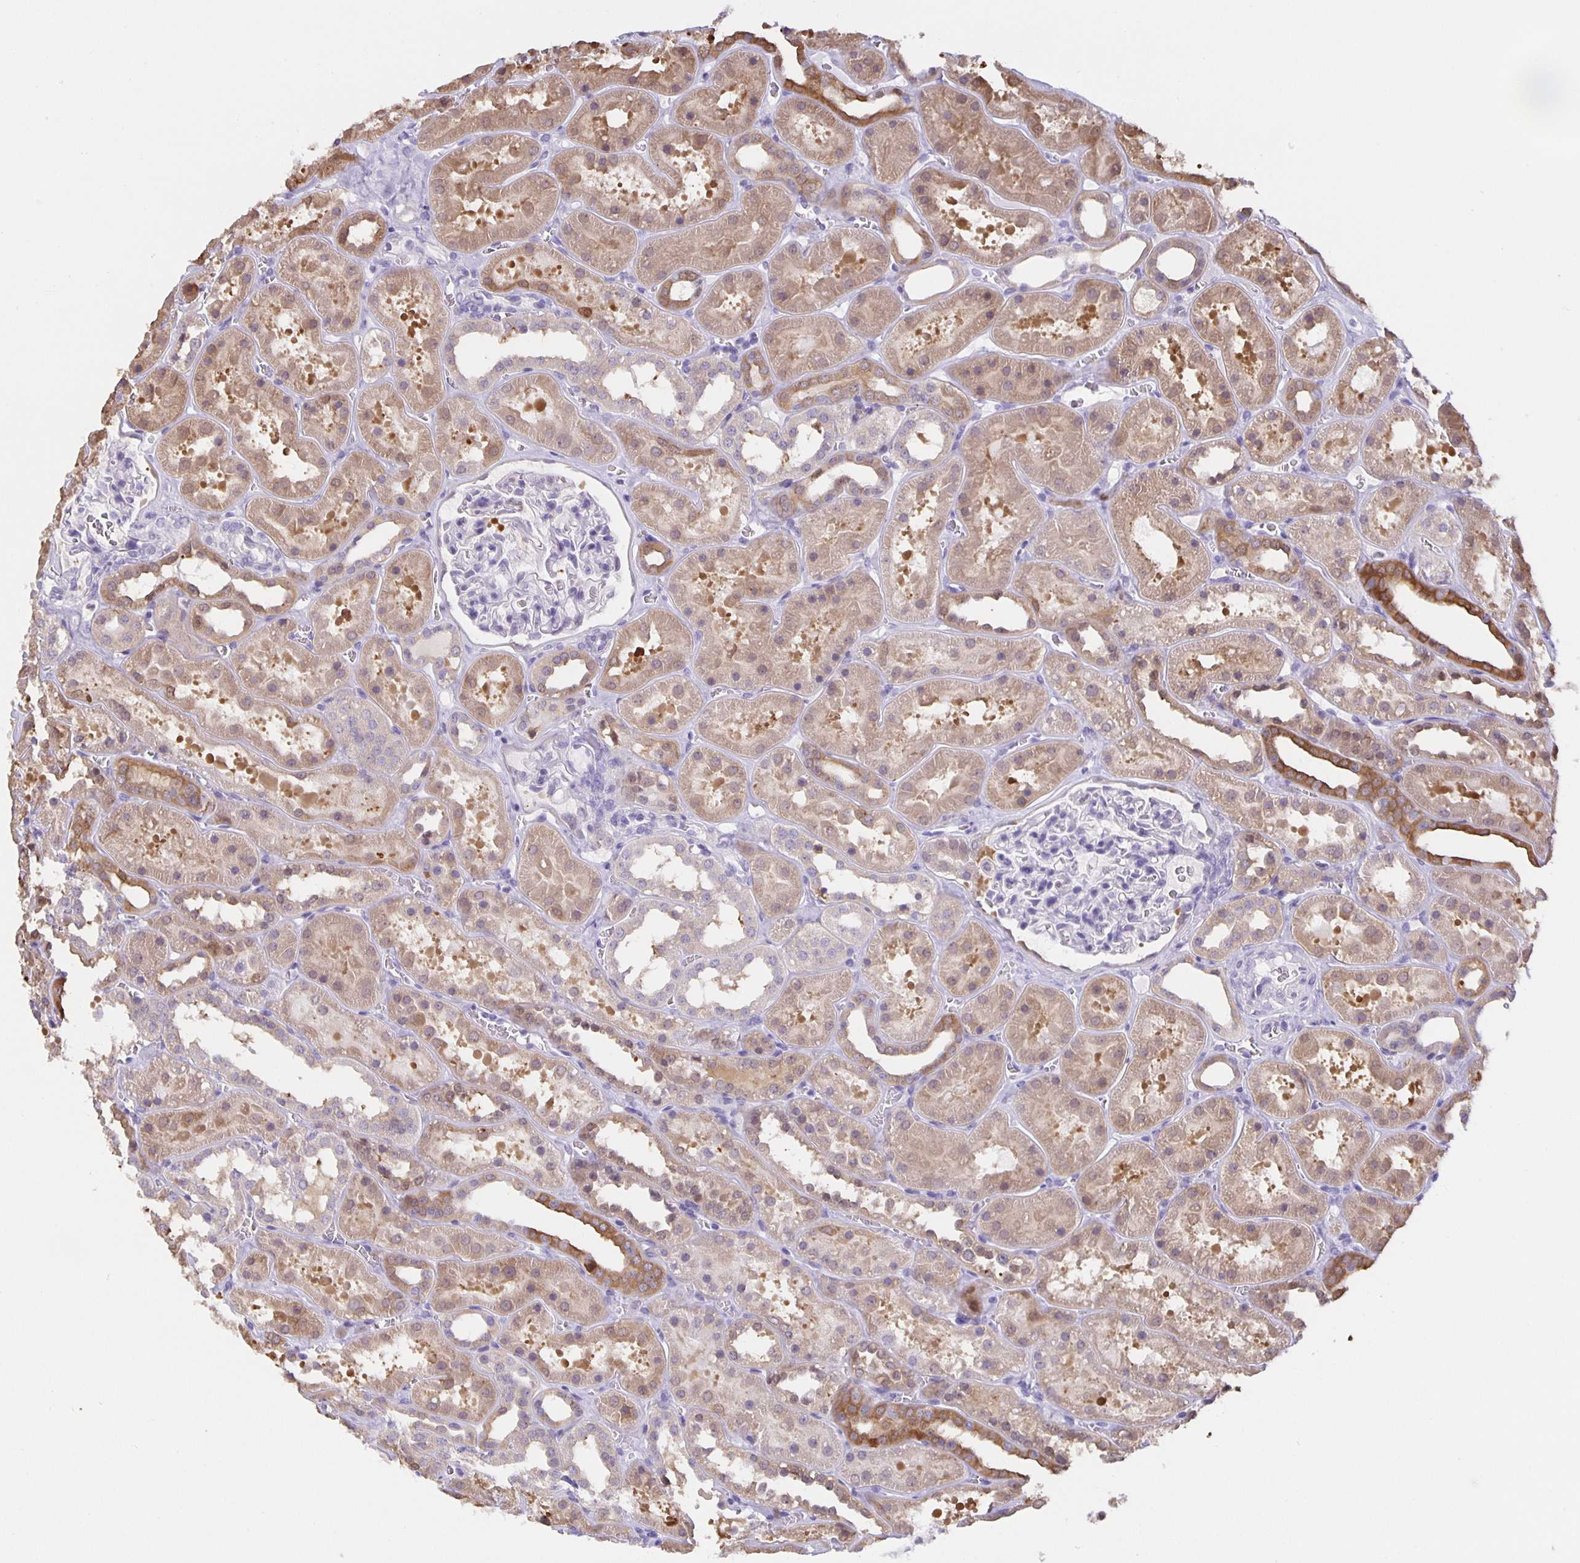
{"staining": {"intensity": "negative", "quantity": "none", "location": "none"}, "tissue": "kidney", "cell_type": "Cells in glomeruli", "image_type": "normal", "snomed": [{"axis": "morphology", "description": "Normal tissue, NOS"}, {"axis": "topography", "description": "Kidney"}], "caption": "This photomicrograph is of unremarkable kidney stained with immunohistochemistry (IHC) to label a protein in brown with the nuclei are counter-stained blue. There is no positivity in cells in glomeruli.", "gene": "MARCHF6", "patient": {"sex": "female", "age": 41}}